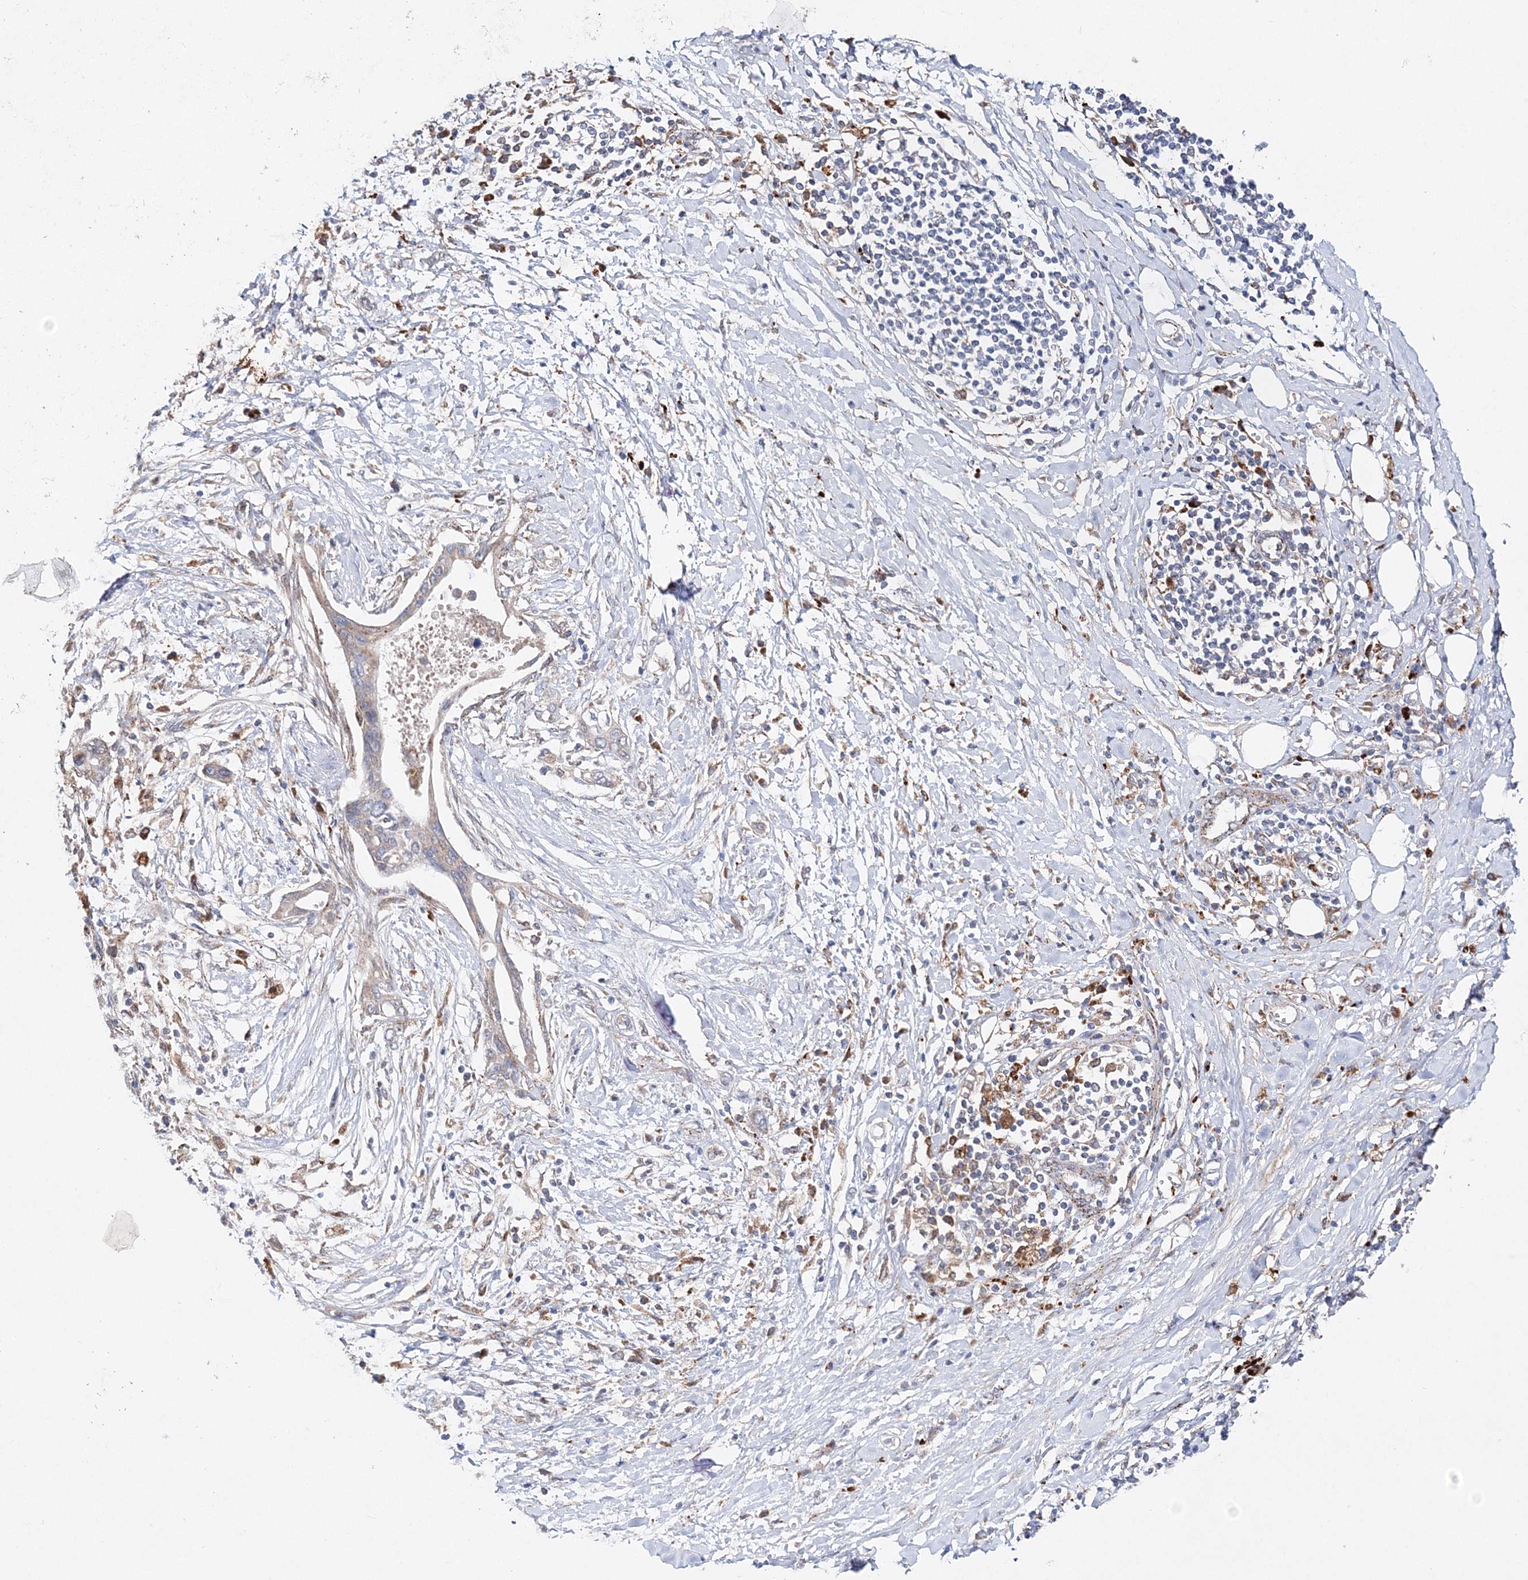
{"staining": {"intensity": "moderate", "quantity": "25%-75%", "location": "cytoplasmic/membranous"}, "tissue": "pancreatic cancer", "cell_type": "Tumor cells", "image_type": "cancer", "snomed": [{"axis": "morphology", "description": "Normal tissue, NOS"}, {"axis": "morphology", "description": "Adenocarcinoma, NOS"}, {"axis": "topography", "description": "Pancreas"}, {"axis": "topography", "description": "Peripheral nerve tissue"}], "caption": "Adenocarcinoma (pancreatic) tissue displays moderate cytoplasmic/membranous expression in approximately 25%-75% of tumor cells", "gene": "C3orf38", "patient": {"sex": "male", "age": 59}}